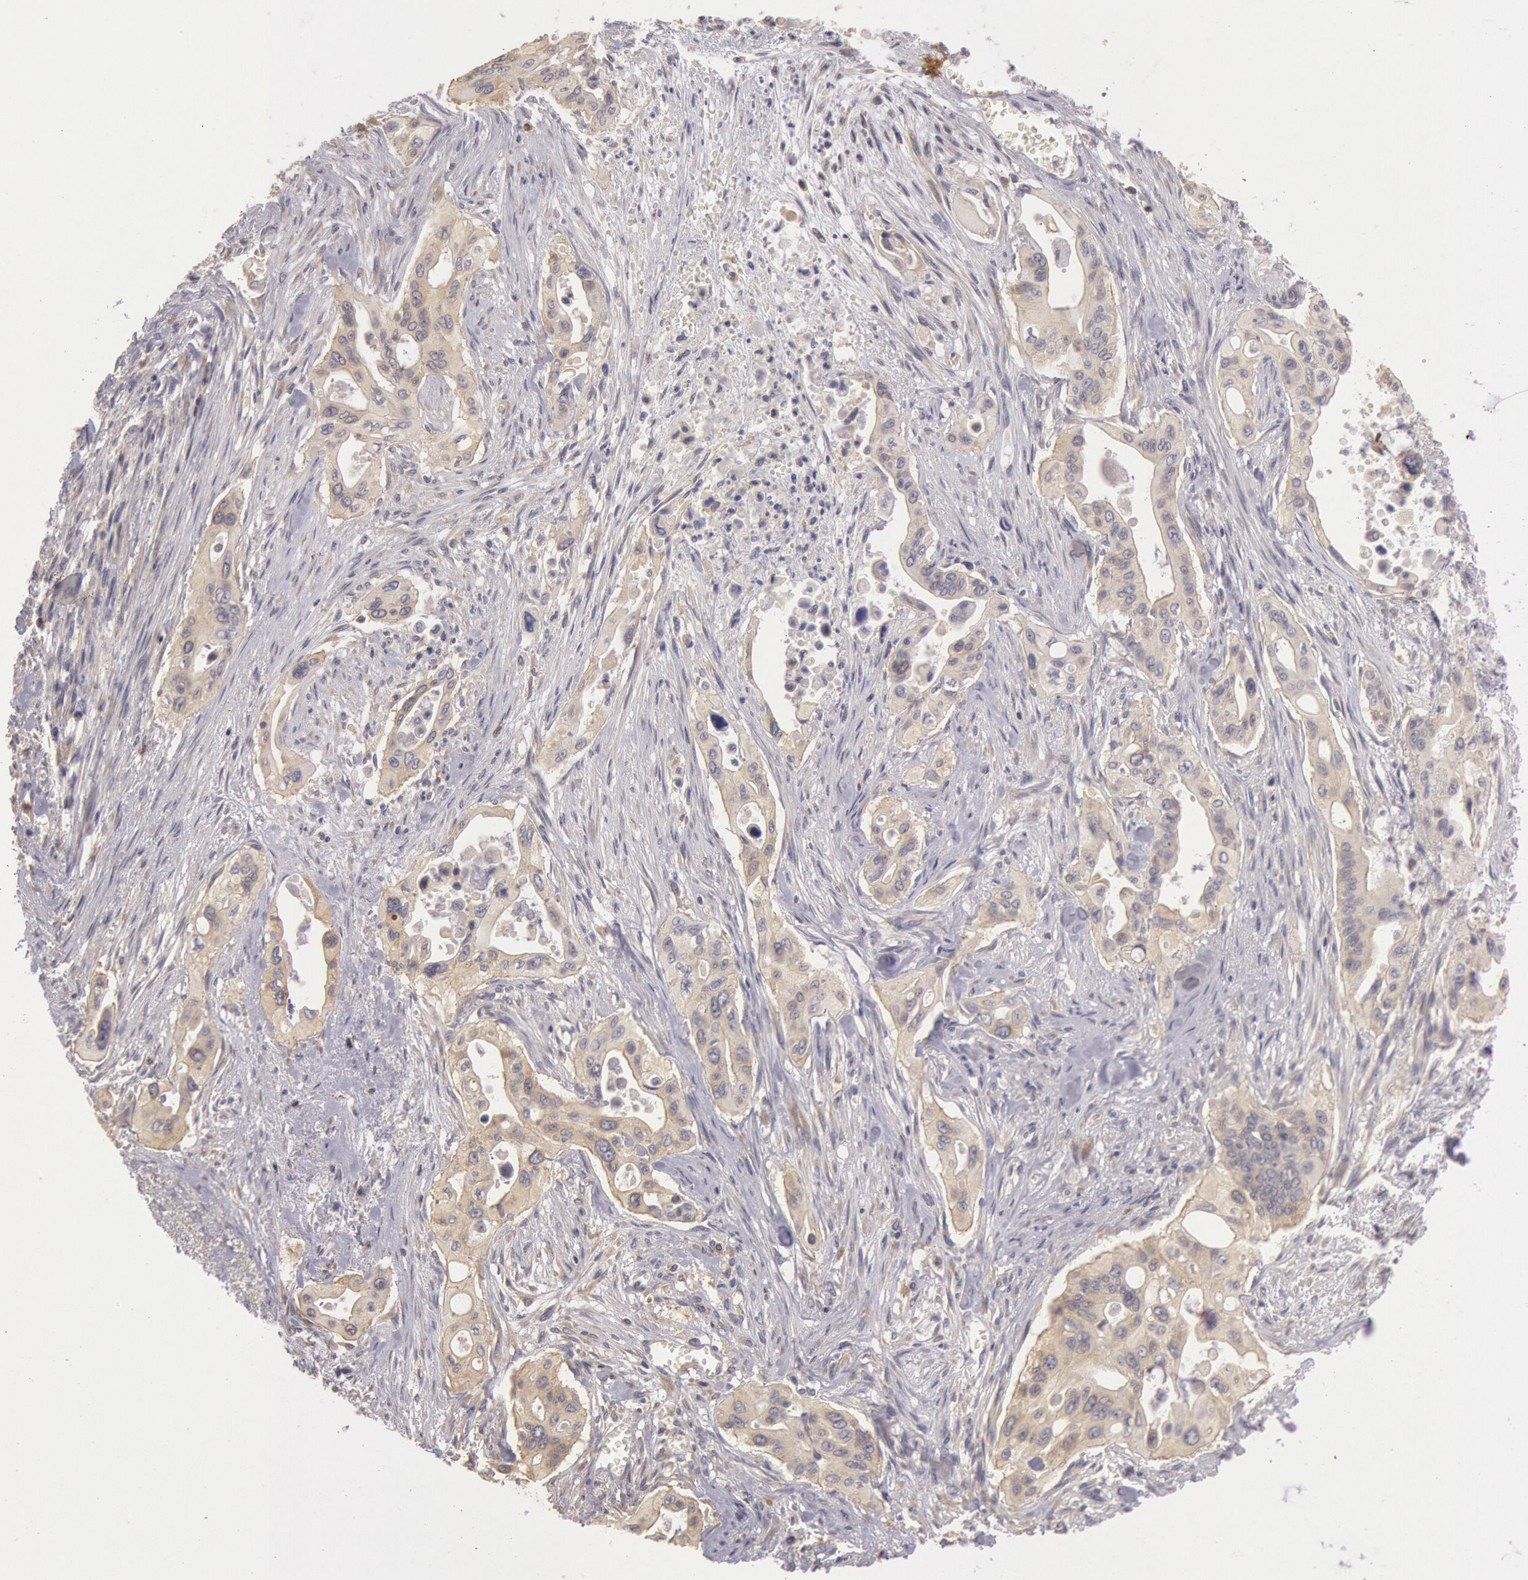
{"staining": {"intensity": "weak", "quantity": ">75%", "location": "cytoplasmic/membranous"}, "tissue": "pancreatic cancer", "cell_type": "Tumor cells", "image_type": "cancer", "snomed": [{"axis": "morphology", "description": "Adenocarcinoma, NOS"}, {"axis": "topography", "description": "Pancreas"}], "caption": "The photomicrograph demonstrates immunohistochemical staining of pancreatic cancer (adenocarcinoma). There is weak cytoplasmic/membranous staining is appreciated in approximately >75% of tumor cells. (Stains: DAB (3,3'-diaminobenzidine) in brown, nuclei in blue, Microscopy: brightfield microscopy at high magnification).", "gene": "NMT2", "patient": {"sex": "male", "age": 77}}